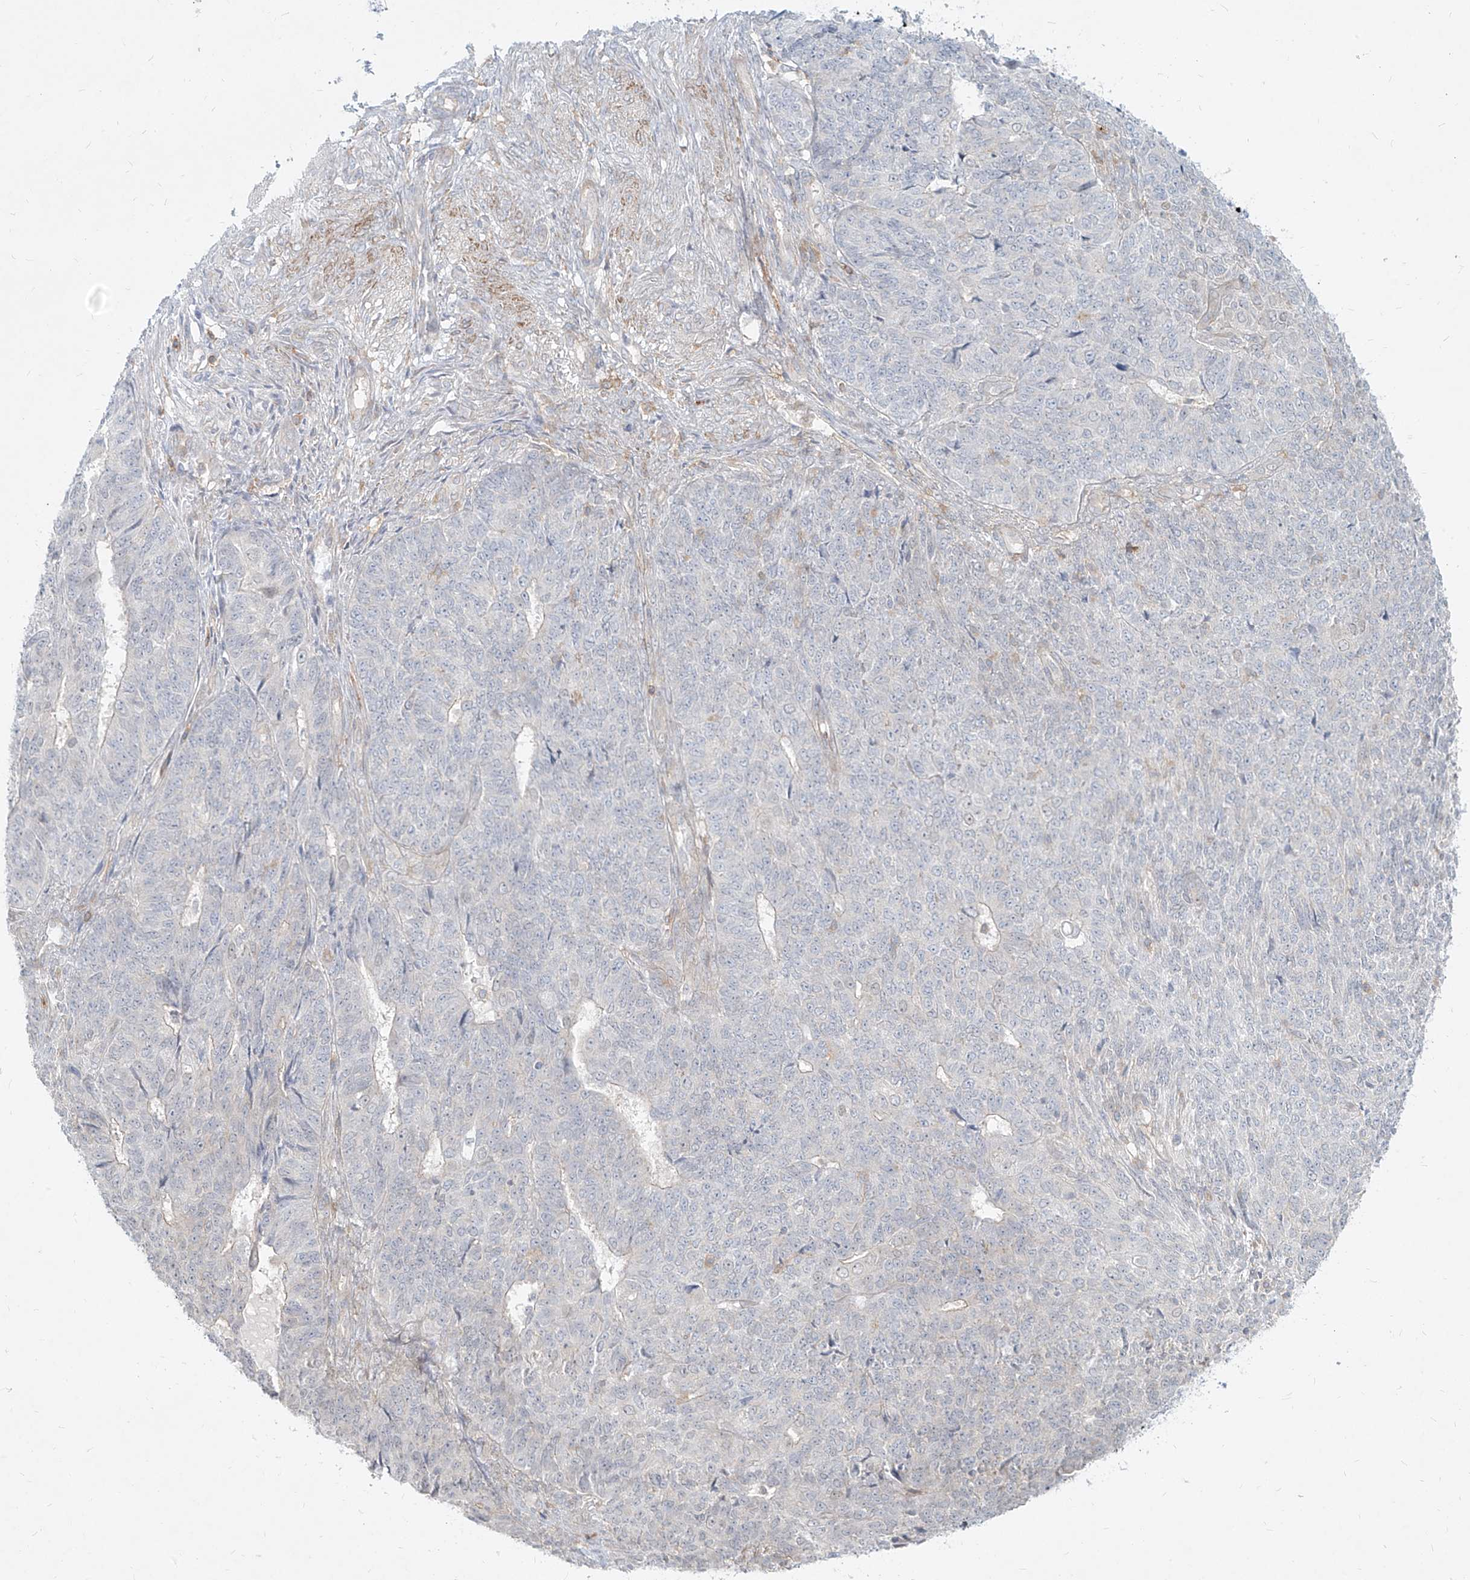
{"staining": {"intensity": "negative", "quantity": "none", "location": "none"}, "tissue": "endometrial cancer", "cell_type": "Tumor cells", "image_type": "cancer", "snomed": [{"axis": "morphology", "description": "Adenocarcinoma, NOS"}, {"axis": "topography", "description": "Endometrium"}], "caption": "Immunohistochemistry (IHC) photomicrograph of neoplastic tissue: endometrial cancer stained with DAB shows no significant protein staining in tumor cells.", "gene": "SLC2A12", "patient": {"sex": "female", "age": 32}}